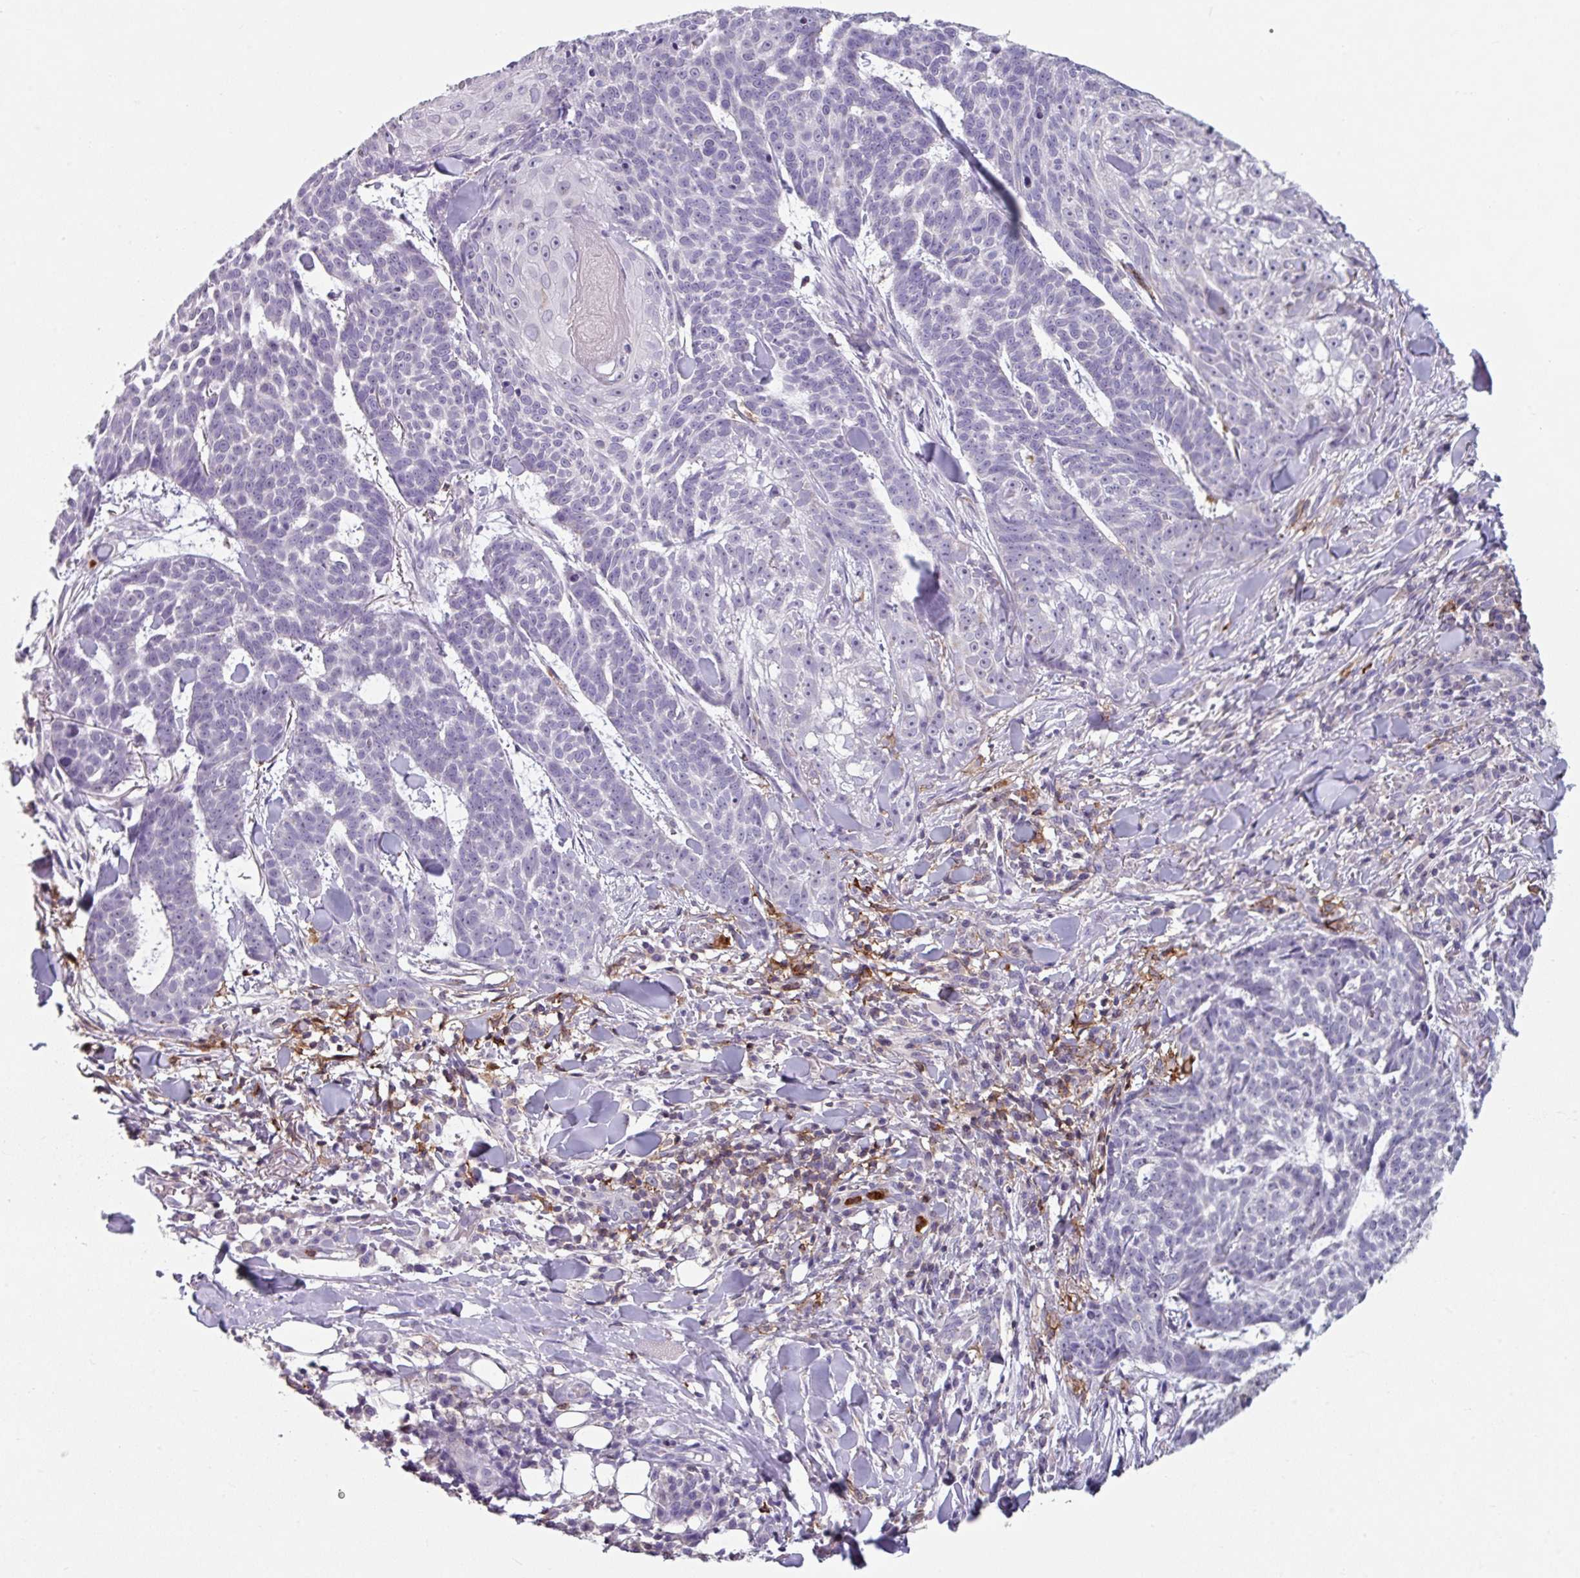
{"staining": {"intensity": "negative", "quantity": "none", "location": "none"}, "tissue": "skin cancer", "cell_type": "Tumor cells", "image_type": "cancer", "snomed": [{"axis": "morphology", "description": "Basal cell carcinoma"}, {"axis": "topography", "description": "Skin"}], "caption": "Immunohistochemistry (IHC) of basal cell carcinoma (skin) reveals no staining in tumor cells.", "gene": "EXOSC5", "patient": {"sex": "female", "age": 93}}